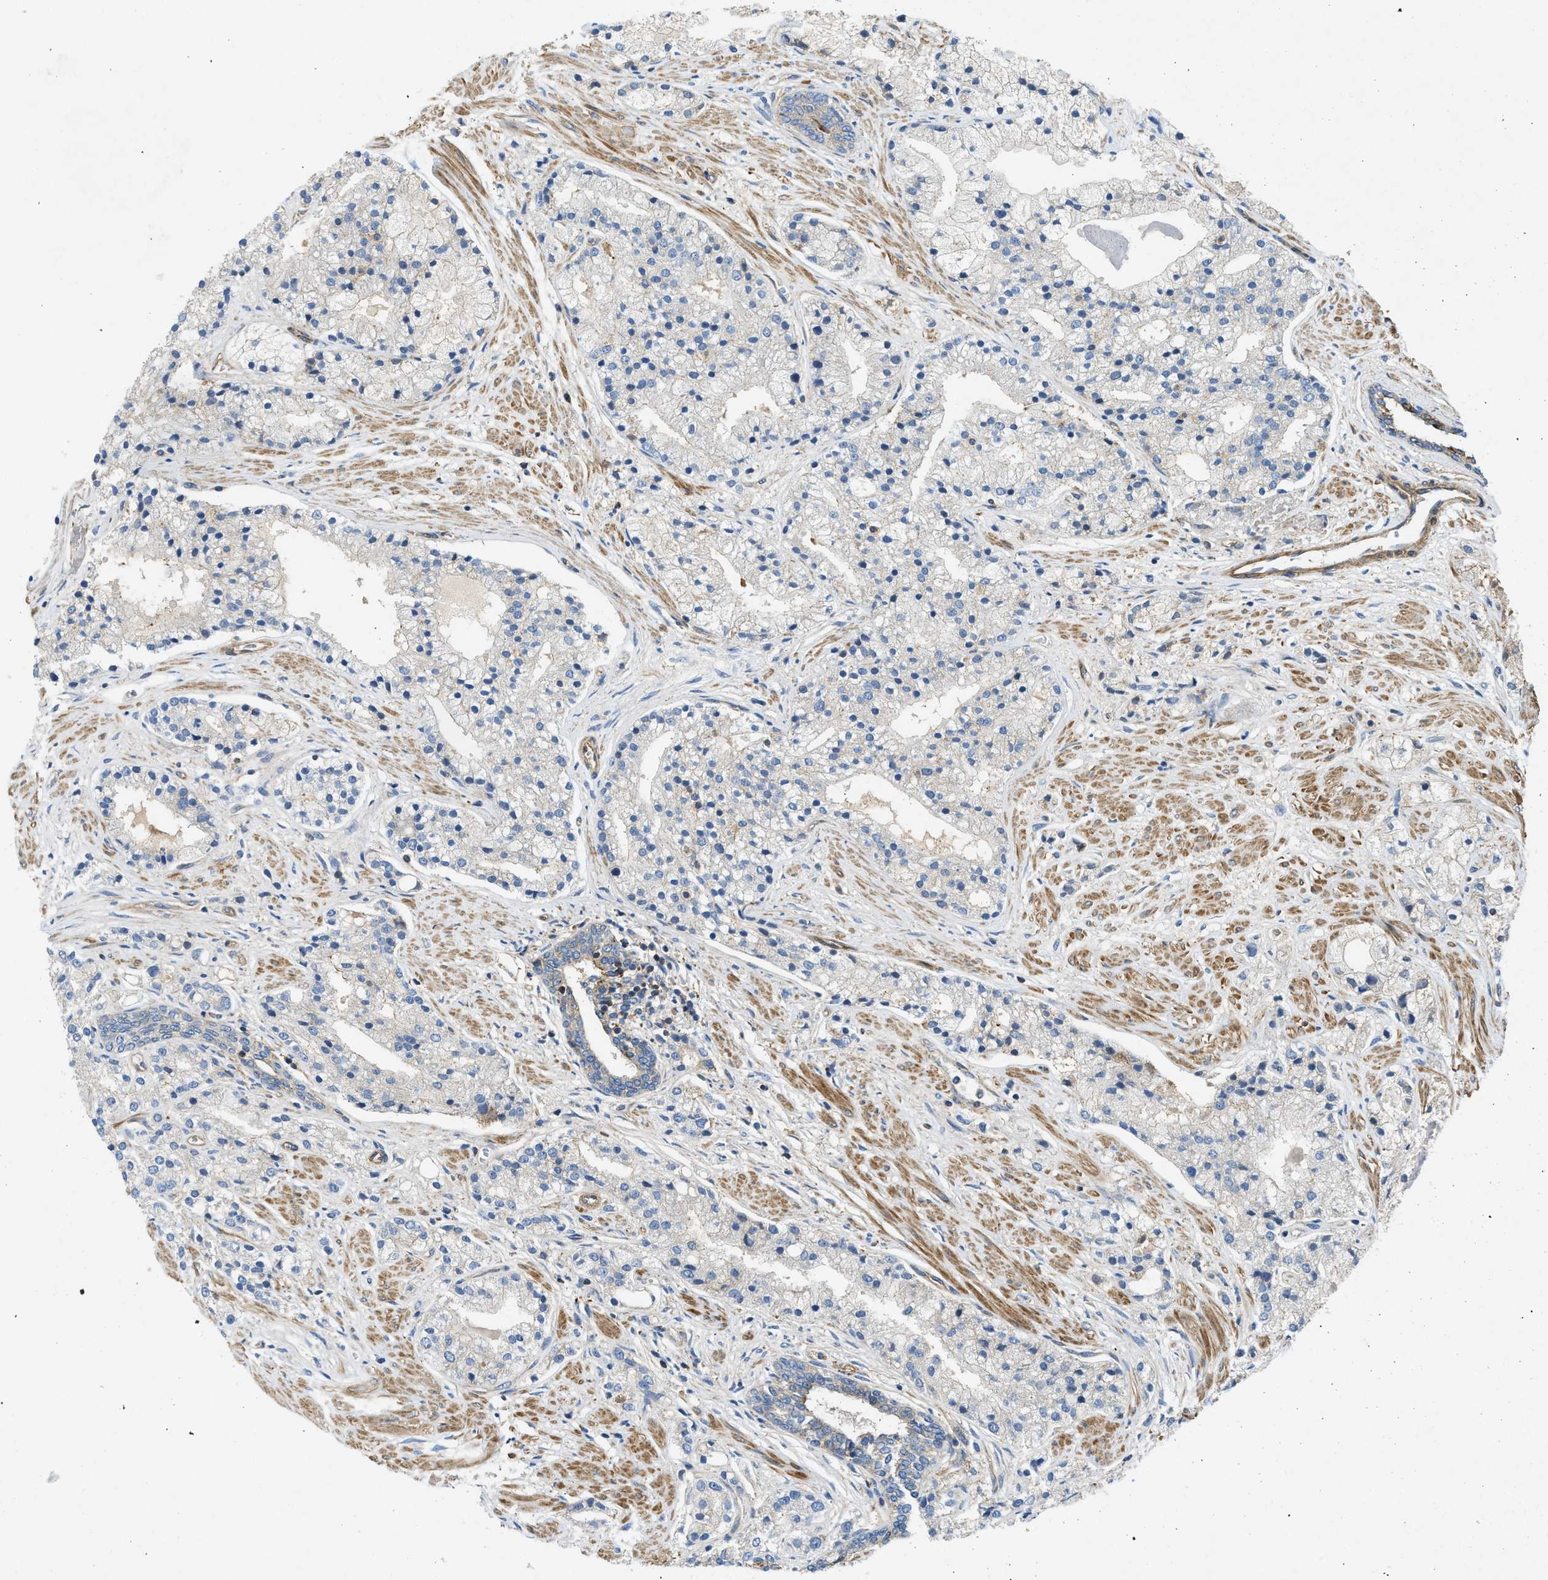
{"staining": {"intensity": "negative", "quantity": "none", "location": "none"}, "tissue": "prostate cancer", "cell_type": "Tumor cells", "image_type": "cancer", "snomed": [{"axis": "morphology", "description": "Adenocarcinoma, High grade"}, {"axis": "topography", "description": "Prostate"}], "caption": "Adenocarcinoma (high-grade) (prostate) was stained to show a protein in brown. There is no significant staining in tumor cells.", "gene": "NYNRIN", "patient": {"sex": "male", "age": 50}}